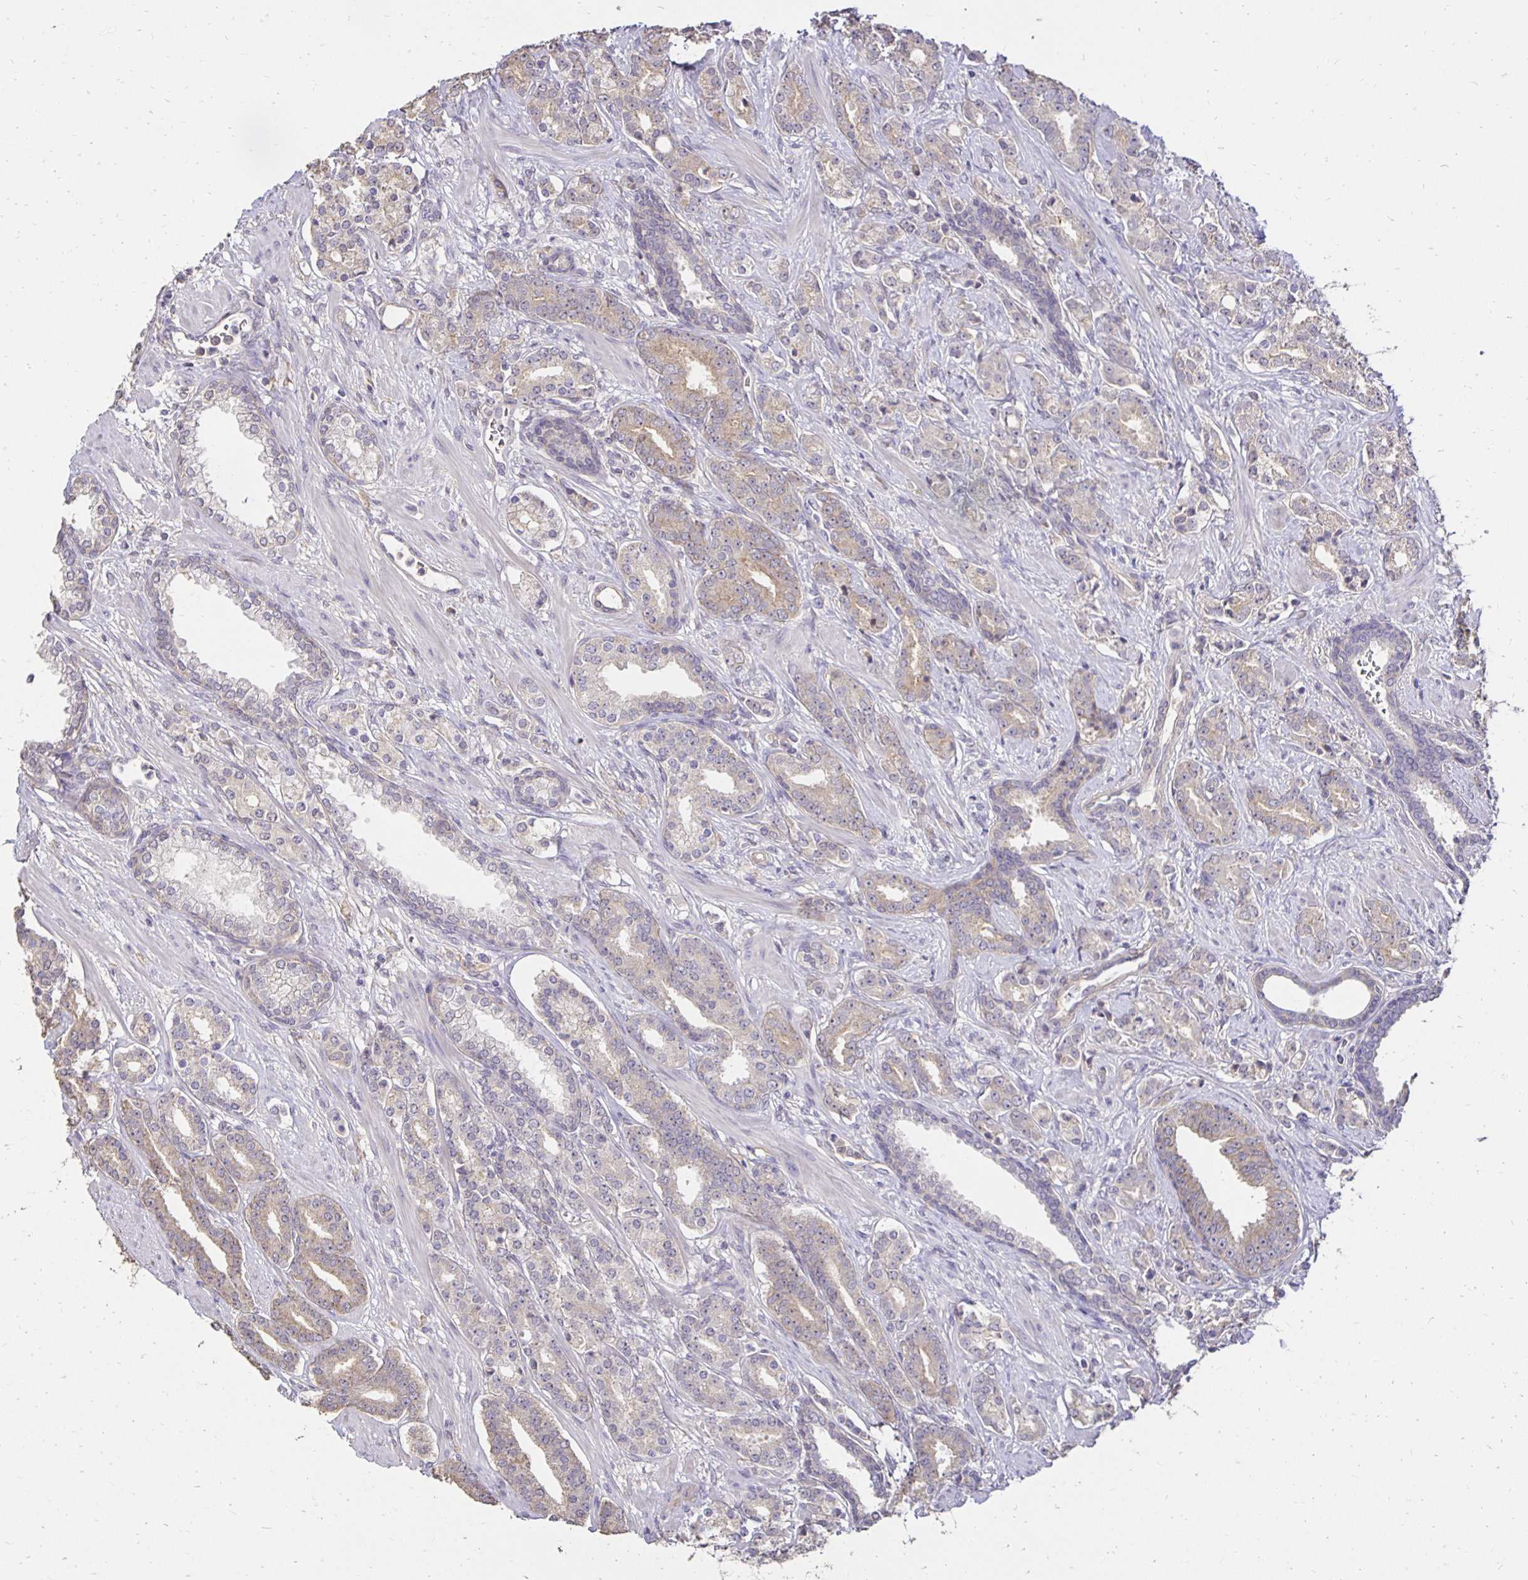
{"staining": {"intensity": "weak", "quantity": ">75%", "location": "cytoplasmic/membranous"}, "tissue": "prostate cancer", "cell_type": "Tumor cells", "image_type": "cancer", "snomed": [{"axis": "morphology", "description": "Adenocarcinoma, High grade"}, {"axis": "topography", "description": "Prostate"}], "caption": "Immunohistochemistry (IHC) (DAB (3,3'-diaminobenzidine)) staining of human prostate cancer reveals weak cytoplasmic/membranous protein positivity in approximately >75% of tumor cells. The staining was performed using DAB (3,3'-diaminobenzidine) to visualize the protein expression in brown, while the nuclei were stained in blue with hematoxylin (Magnification: 20x).", "gene": "PNPLA3", "patient": {"sex": "male", "age": 60}}